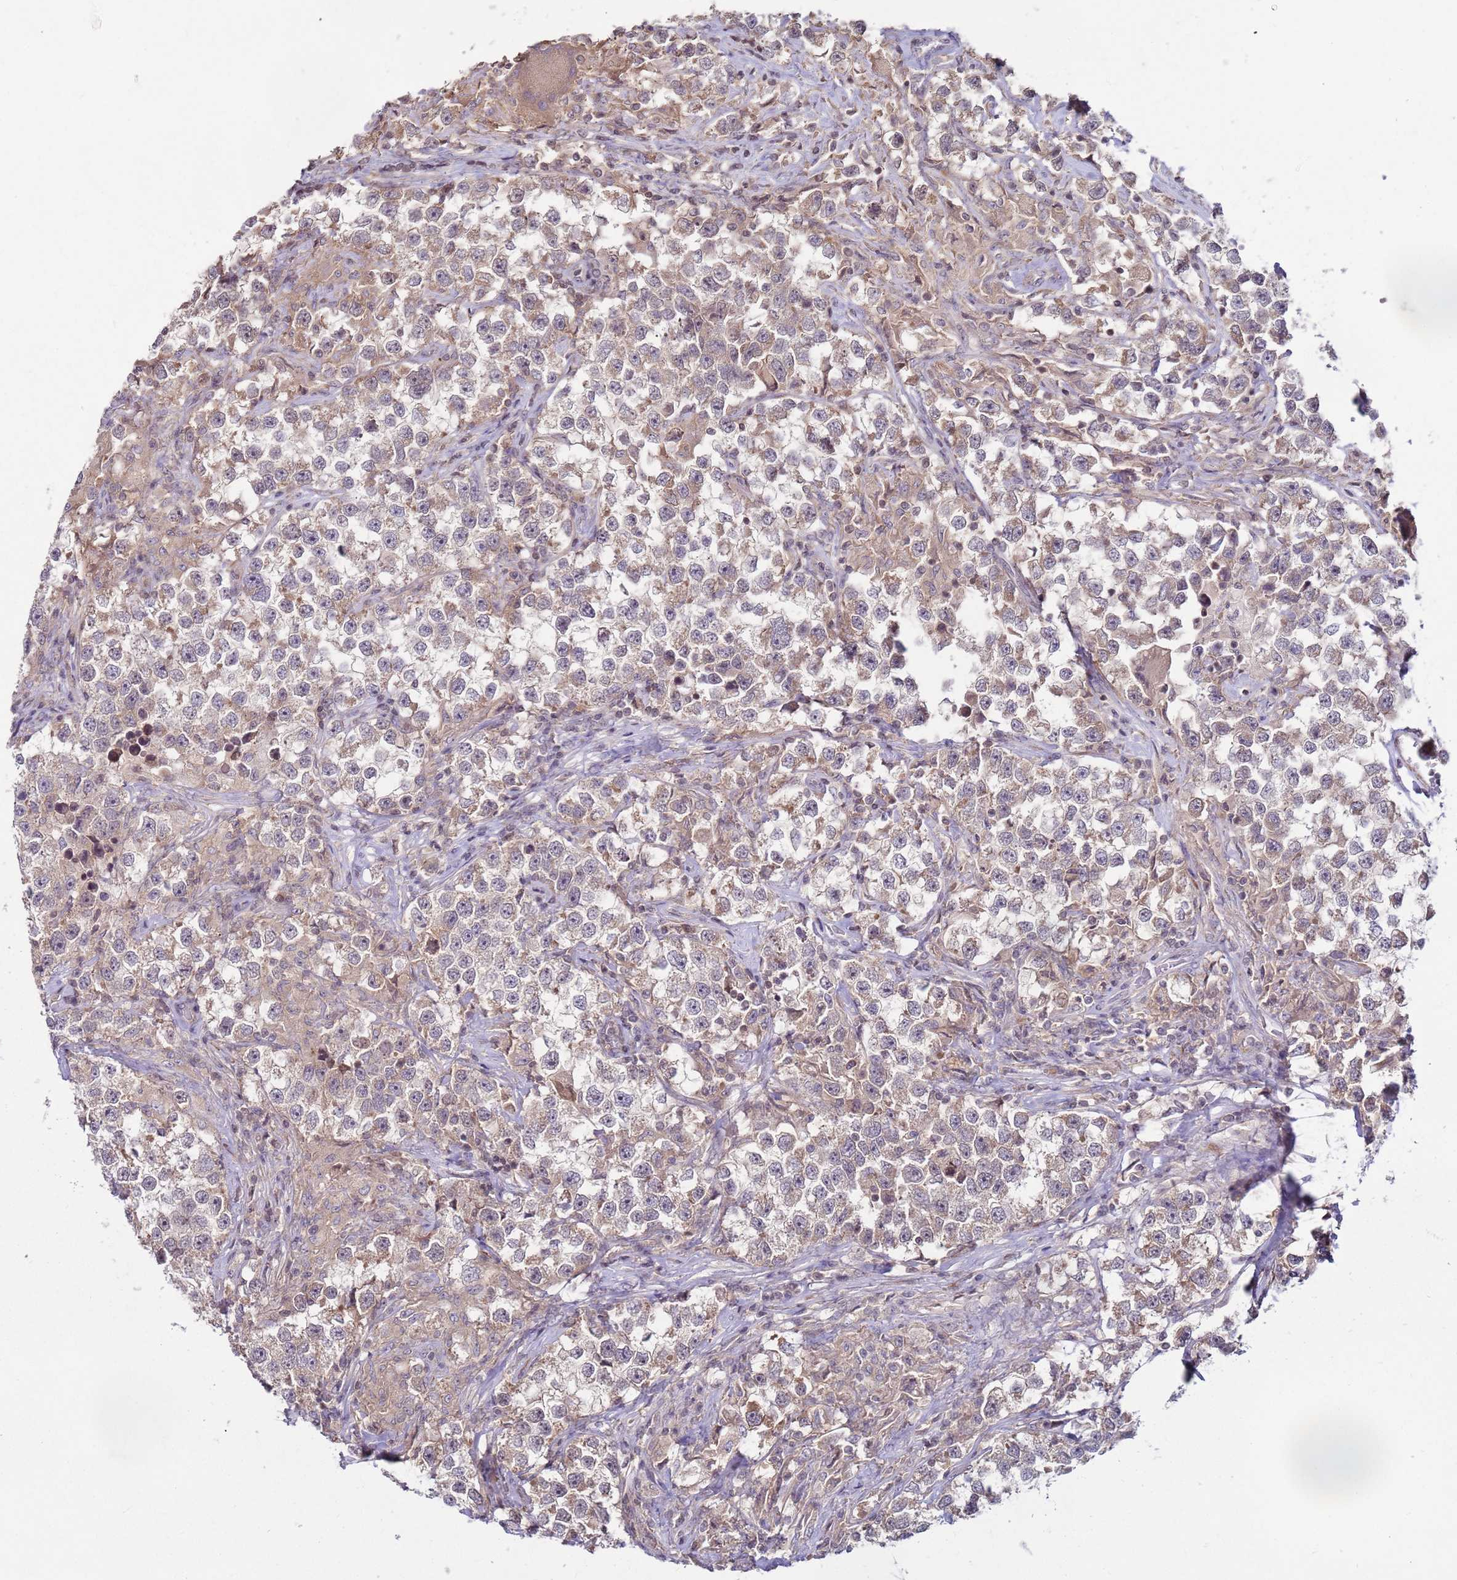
{"staining": {"intensity": "weak", "quantity": "25%-75%", "location": "cytoplasmic/membranous"}, "tissue": "testis cancer", "cell_type": "Tumor cells", "image_type": "cancer", "snomed": [{"axis": "morphology", "description": "Seminoma, NOS"}, {"axis": "topography", "description": "Testis"}], "caption": "A low amount of weak cytoplasmic/membranous positivity is present in approximately 25%-75% of tumor cells in testis cancer (seminoma) tissue. (DAB IHC, brown staining for protein, blue staining for nuclei).", "gene": "SNAPC4", "patient": {"sex": "male", "age": 46}}